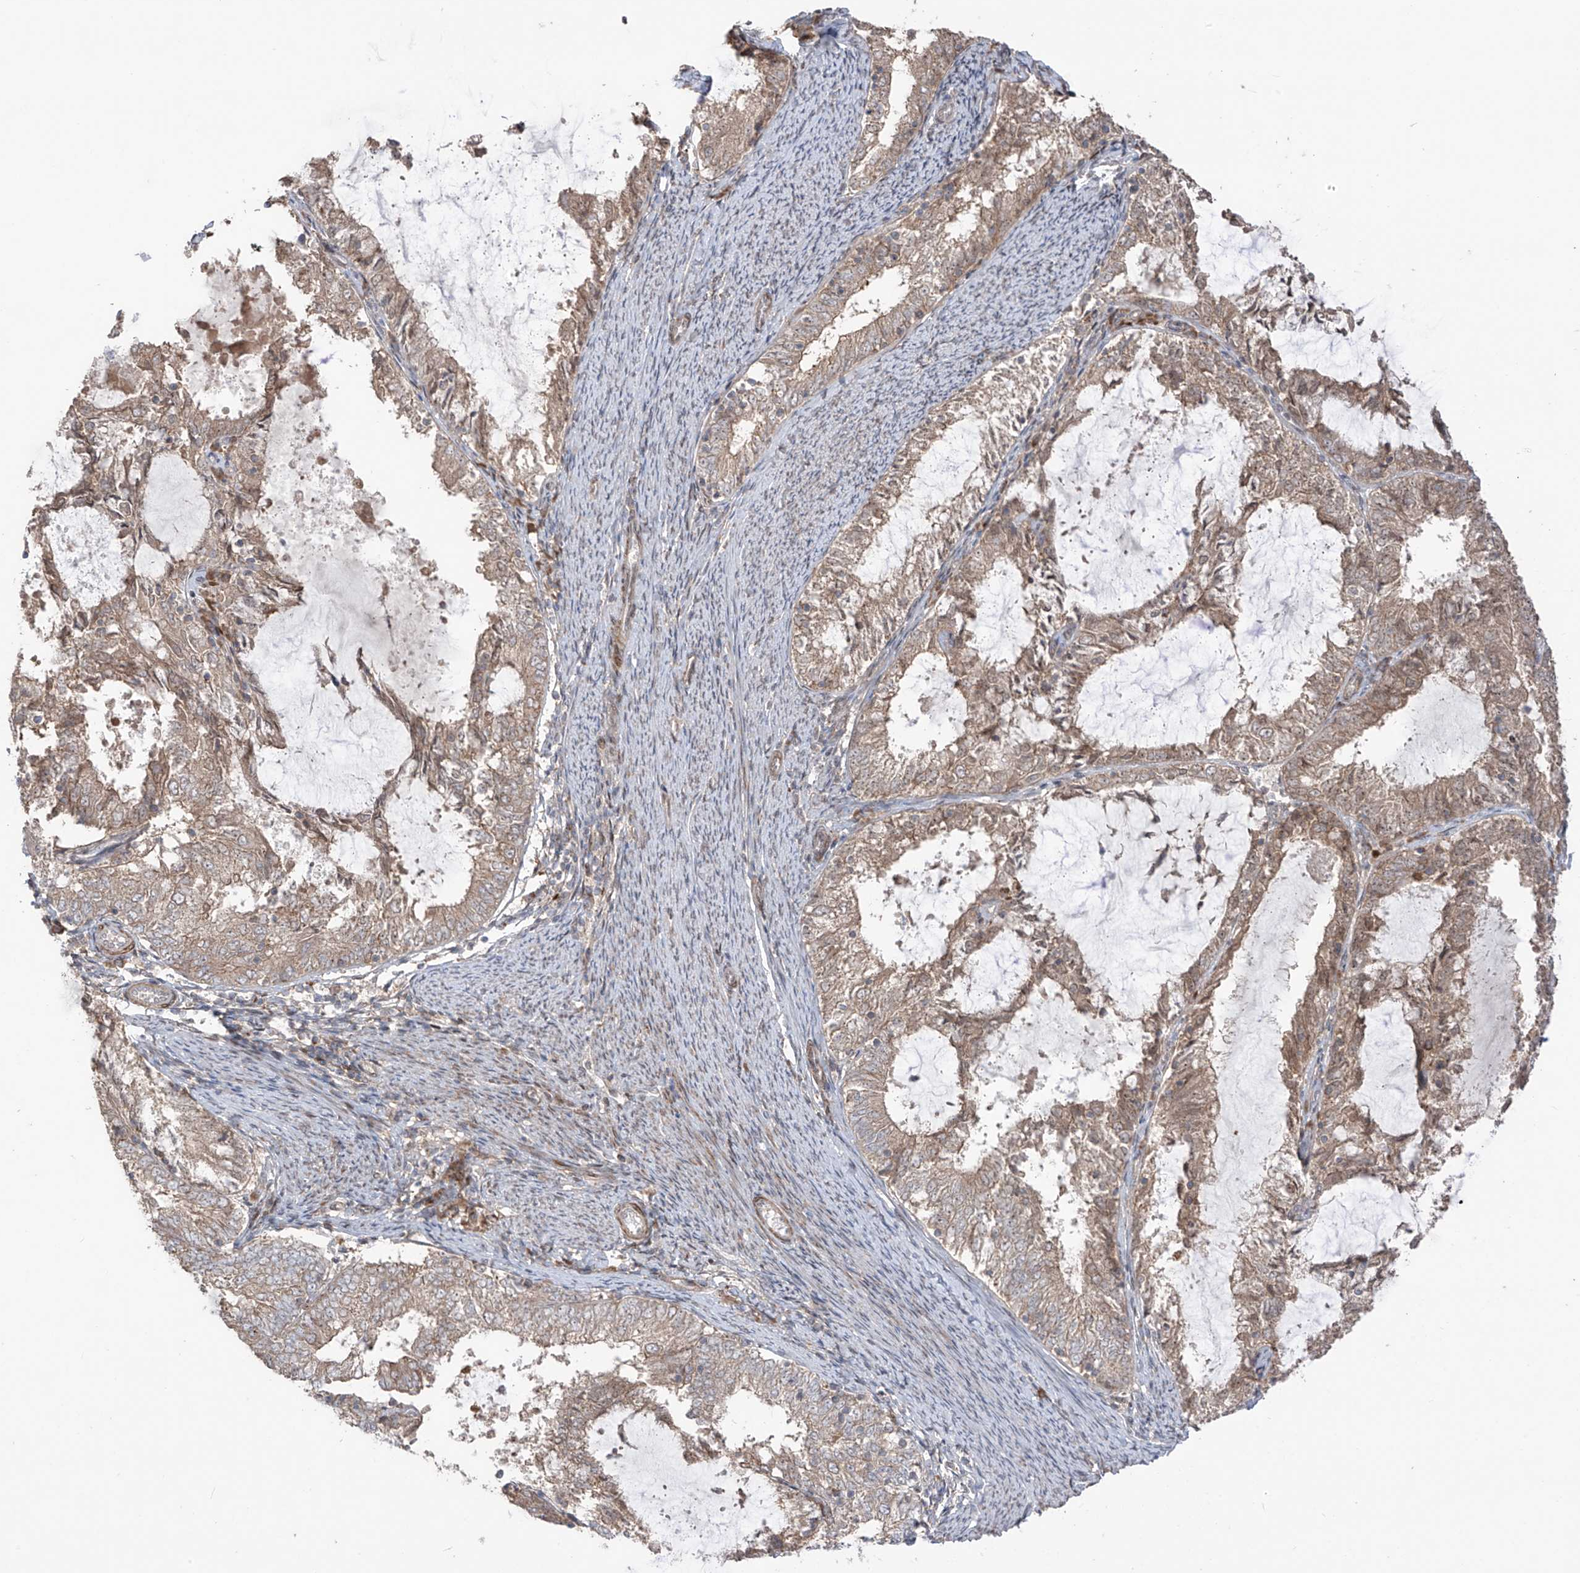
{"staining": {"intensity": "weak", "quantity": ">75%", "location": "cytoplasmic/membranous"}, "tissue": "endometrial cancer", "cell_type": "Tumor cells", "image_type": "cancer", "snomed": [{"axis": "morphology", "description": "Adenocarcinoma, NOS"}, {"axis": "topography", "description": "Endometrium"}], "caption": "High-power microscopy captured an immunohistochemistry histopathology image of adenocarcinoma (endometrial), revealing weak cytoplasmic/membranous expression in approximately >75% of tumor cells. The protein is shown in brown color, while the nuclei are stained blue.", "gene": "LRRC74A", "patient": {"sex": "female", "age": 57}}